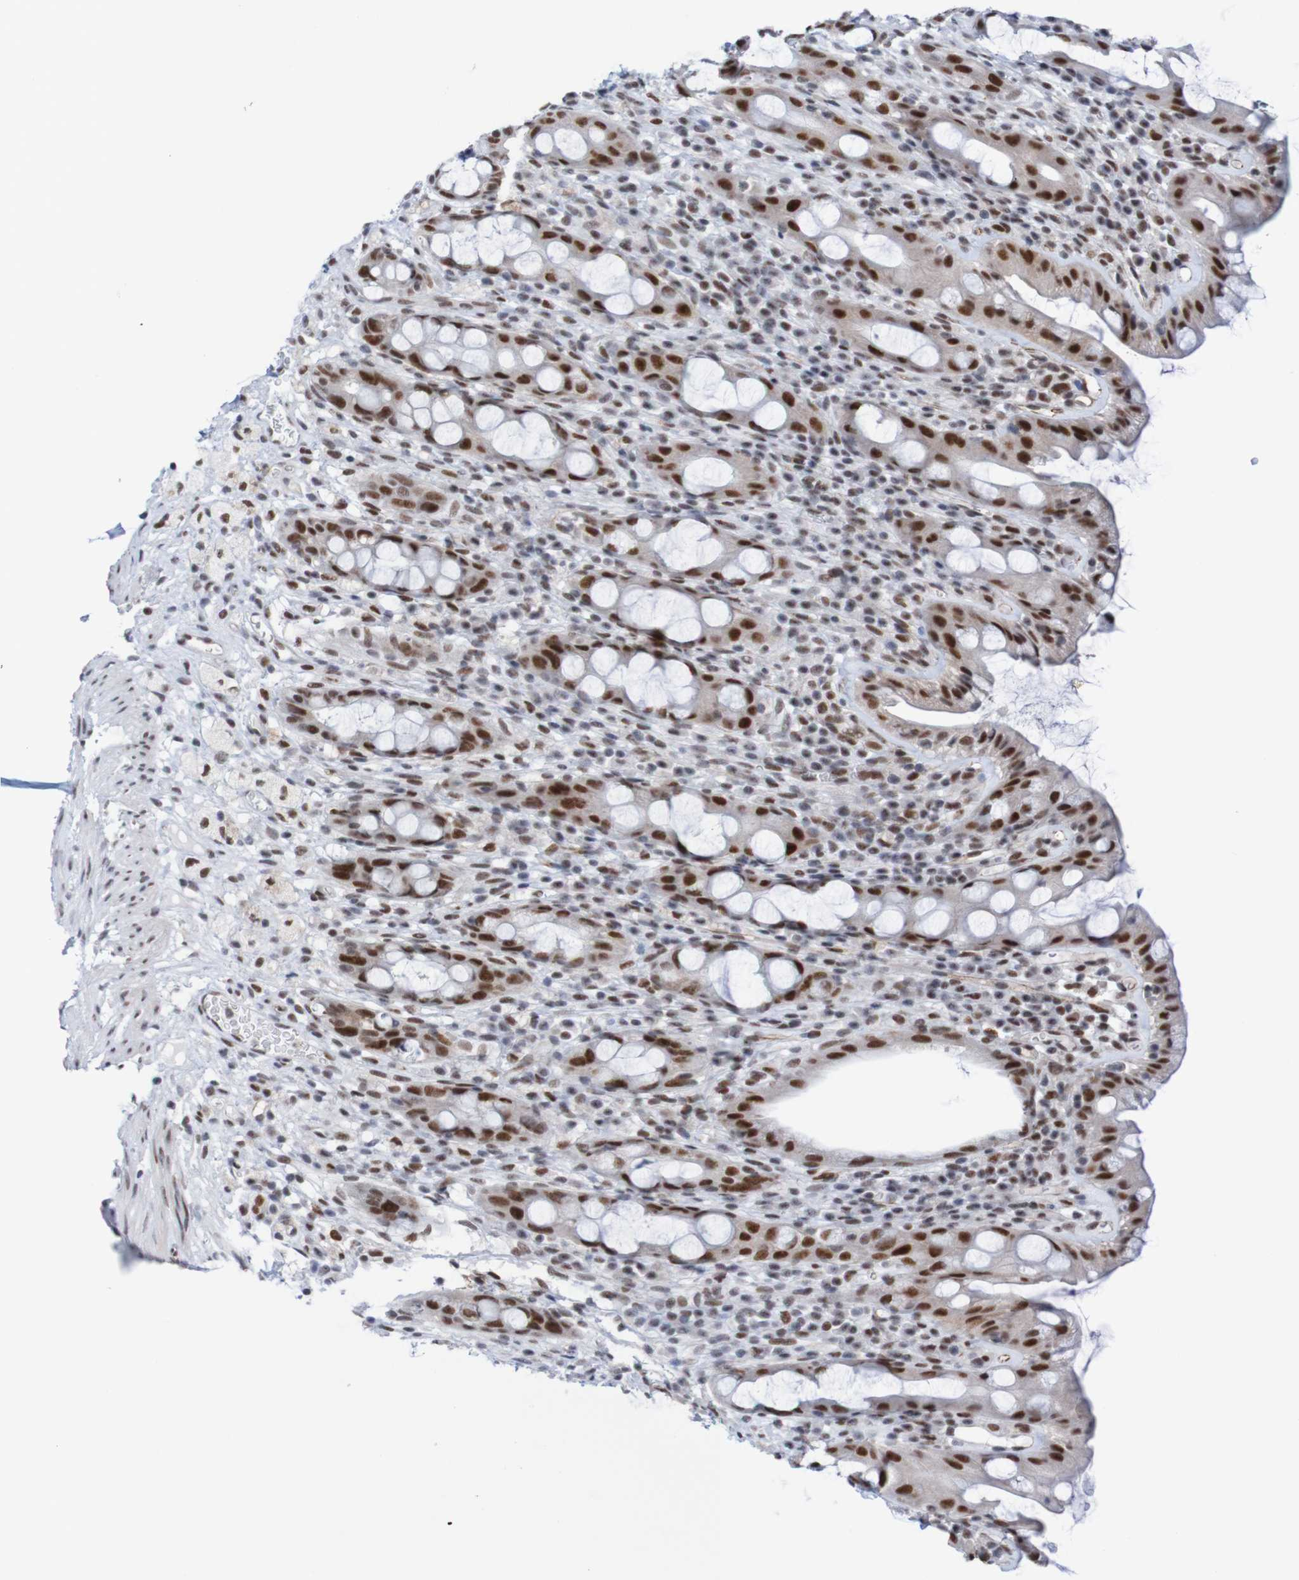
{"staining": {"intensity": "strong", "quantity": ">75%", "location": "nuclear"}, "tissue": "rectum", "cell_type": "Glandular cells", "image_type": "normal", "snomed": [{"axis": "morphology", "description": "Normal tissue, NOS"}, {"axis": "topography", "description": "Rectum"}], "caption": "A high-resolution micrograph shows immunohistochemistry staining of unremarkable rectum, which reveals strong nuclear positivity in about >75% of glandular cells.", "gene": "CDC5L", "patient": {"sex": "male", "age": 44}}